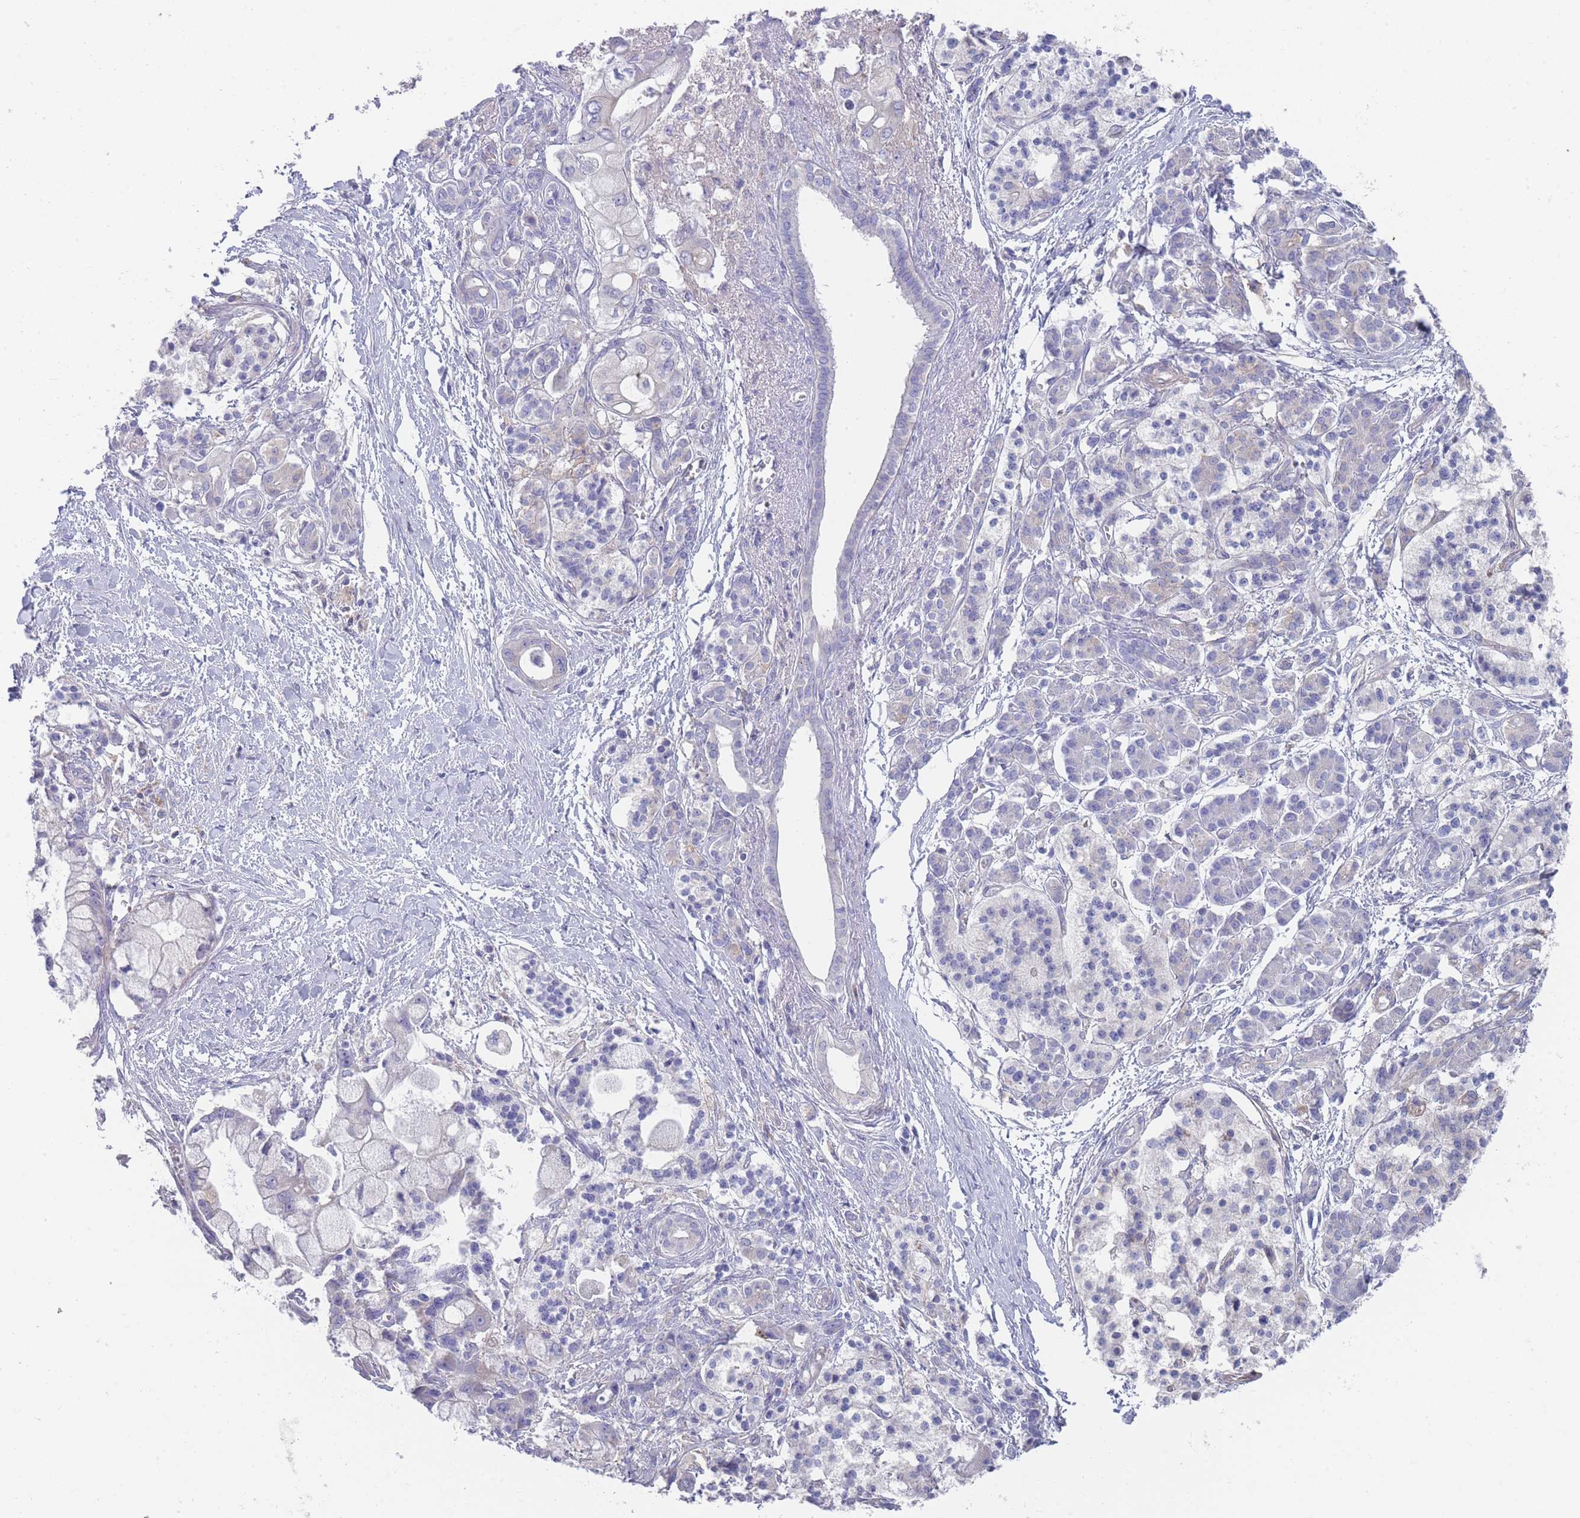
{"staining": {"intensity": "negative", "quantity": "none", "location": "none"}, "tissue": "pancreatic cancer", "cell_type": "Tumor cells", "image_type": "cancer", "snomed": [{"axis": "morphology", "description": "Adenocarcinoma, NOS"}, {"axis": "topography", "description": "Pancreas"}], "caption": "High power microscopy micrograph of an immunohistochemistry photomicrograph of pancreatic adenocarcinoma, revealing no significant positivity in tumor cells.", "gene": "SCCPDH", "patient": {"sex": "male", "age": 68}}